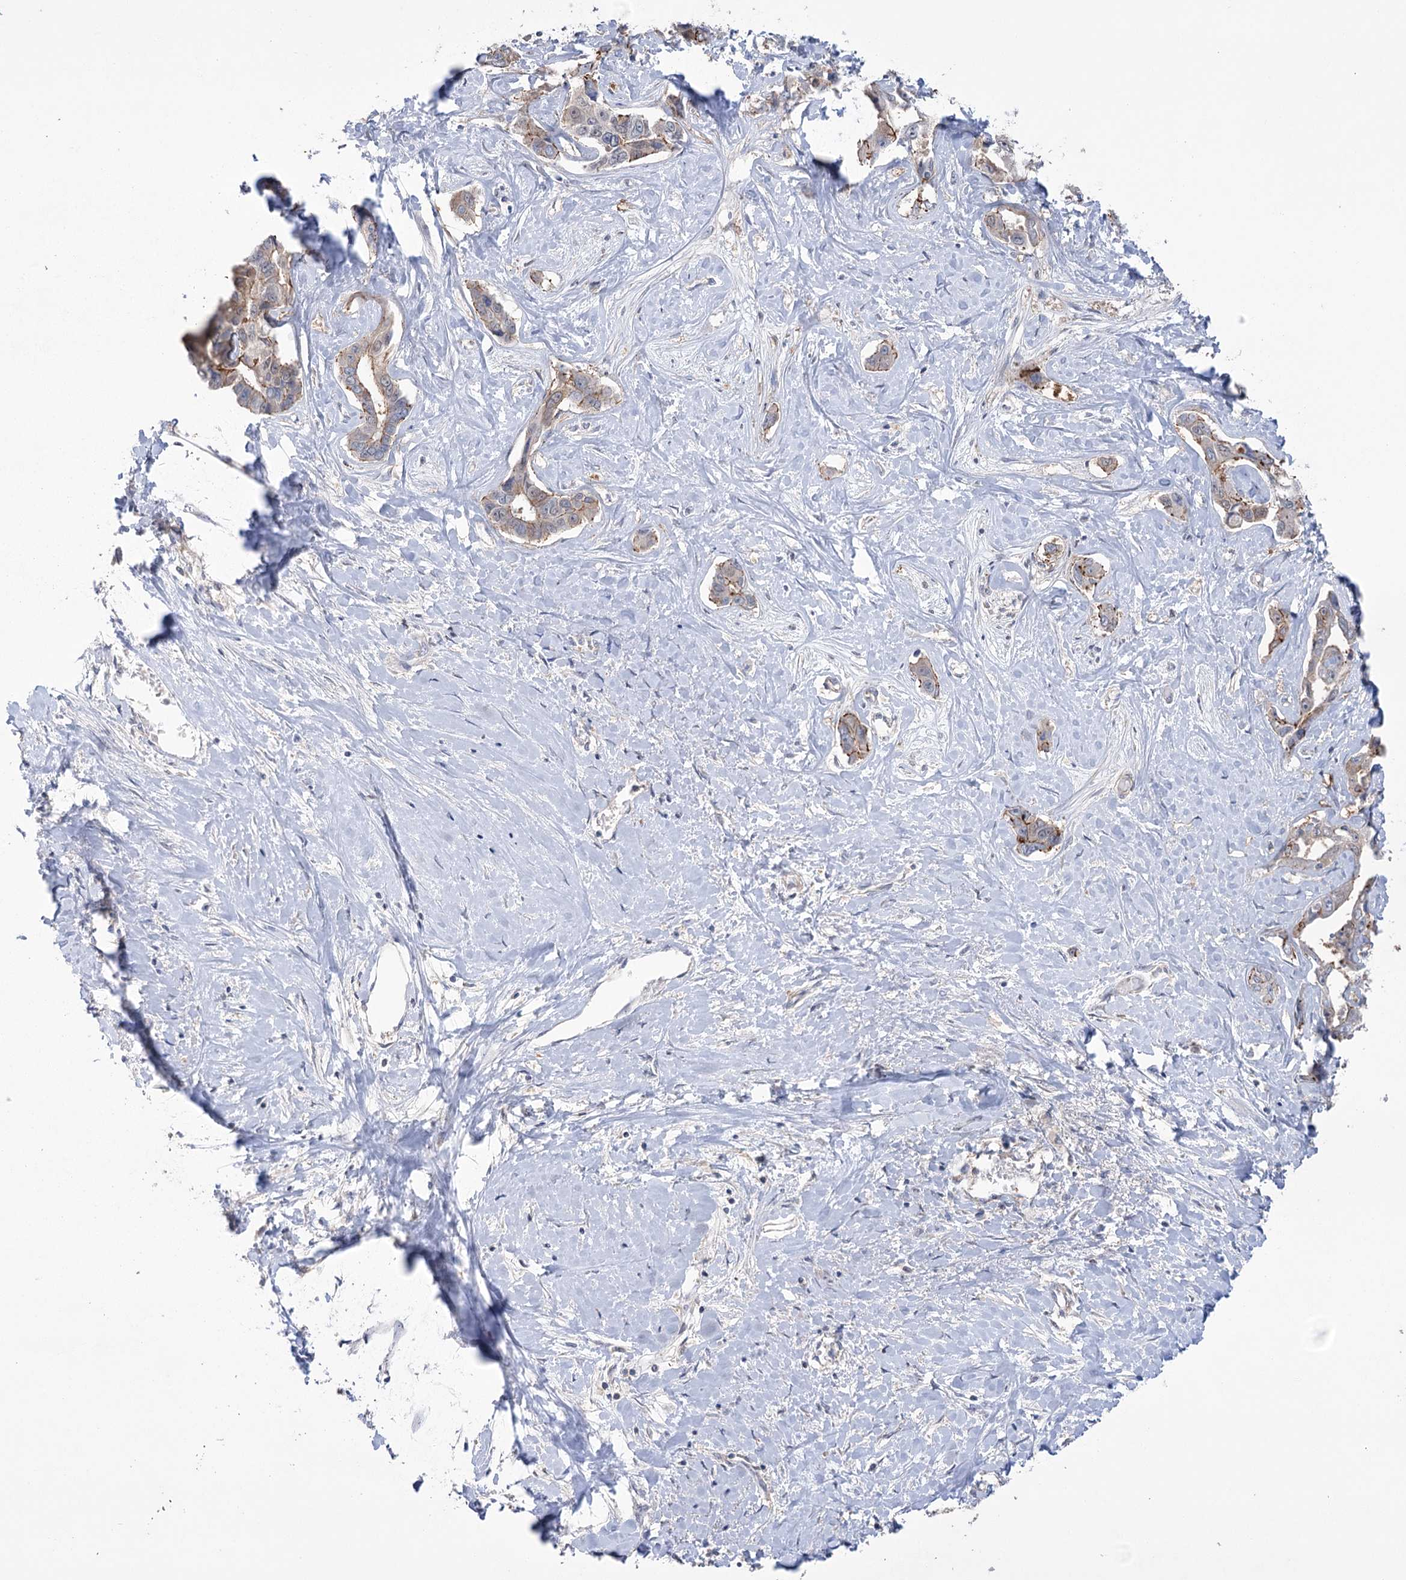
{"staining": {"intensity": "weak", "quantity": "25%-75%", "location": "cytoplasmic/membranous"}, "tissue": "liver cancer", "cell_type": "Tumor cells", "image_type": "cancer", "snomed": [{"axis": "morphology", "description": "Cholangiocarcinoma"}, {"axis": "topography", "description": "Liver"}], "caption": "Liver cholangiocarcinoma stained for a protein (brown) shows weak cytoplasmic/membranous positive staining in approximately 25%-75% of tumor cells.", "gene": "TRIM71", "patient": {"sex": "male", "age": 59}}